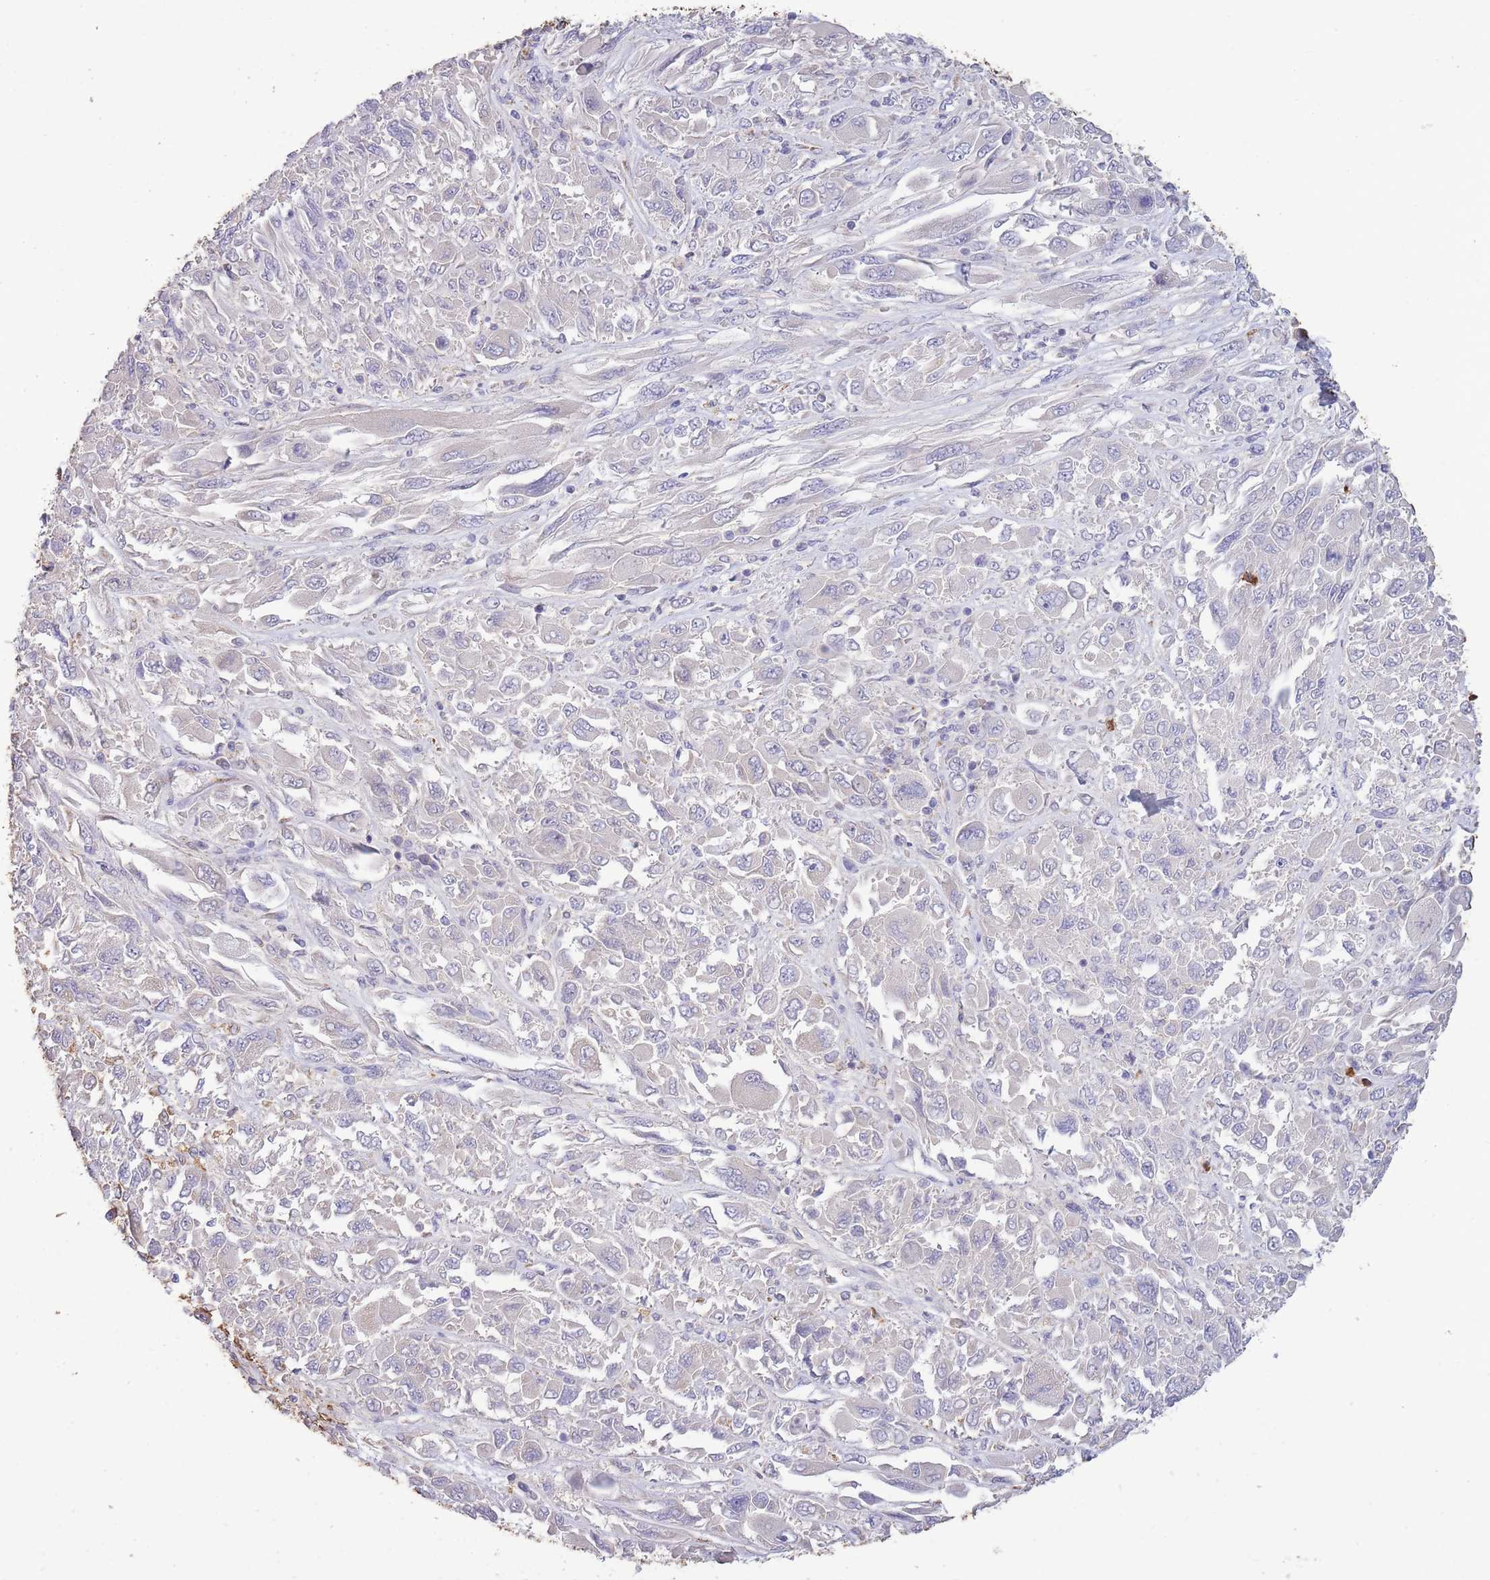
{"staining": {"intensity": "negative", "quantity": "none", "location": "none"}, "tissue": "melanoma", "cell_type": "Tumor cells", "image_type": "cancer", "snomed": [{"axis": "morphology", "description": "Malignant melanoma, NOS"}, {"axis": "topography", "description": "Skin"}], "caption": "An image of malignant melanoma stained for a protein shows no brown staining in tumor cells.", "gene": "CENPM", "patient": {"sex": "female", "age": 91}}